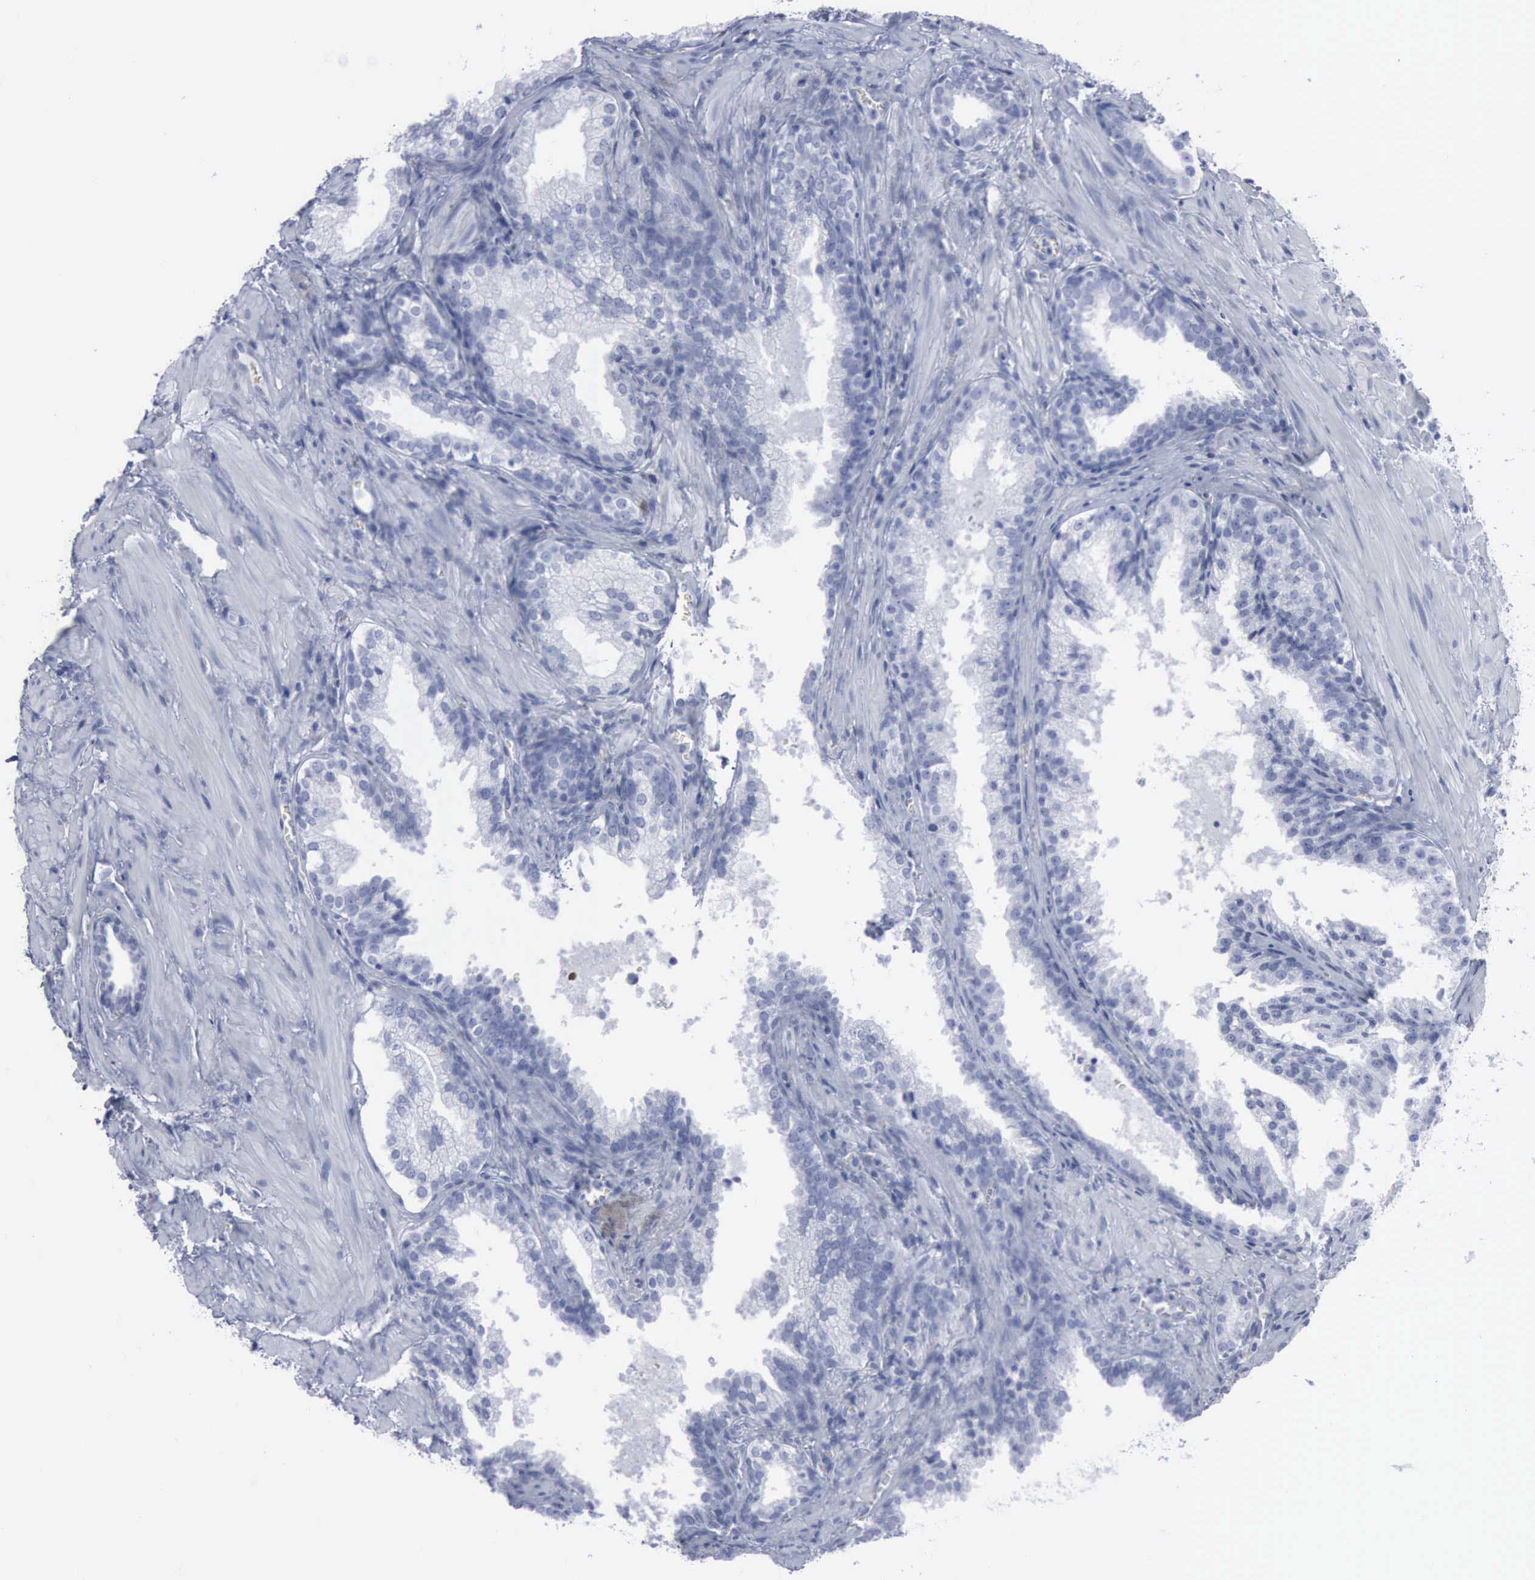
{"staining": {"intensity": "negative", "quantity": "none", "location": "none"}, "tissue": "prostate cancer", "cell_type": "Tumor cells", "image_type": "cancer", "snomed": [{"axis": "morphology", "description": "Adenocarcinoma, Medium grade"}, {"axis": "topography", "description": "Prostate"}], "caption": "A high-resolution image shows IHC staining of prostate cancer (medium-grade adenocarcinoma), which displays no significant positivity in tumor cells.", "gene": "VCAM1", "patient": {"sex": "male", "age": 64}}